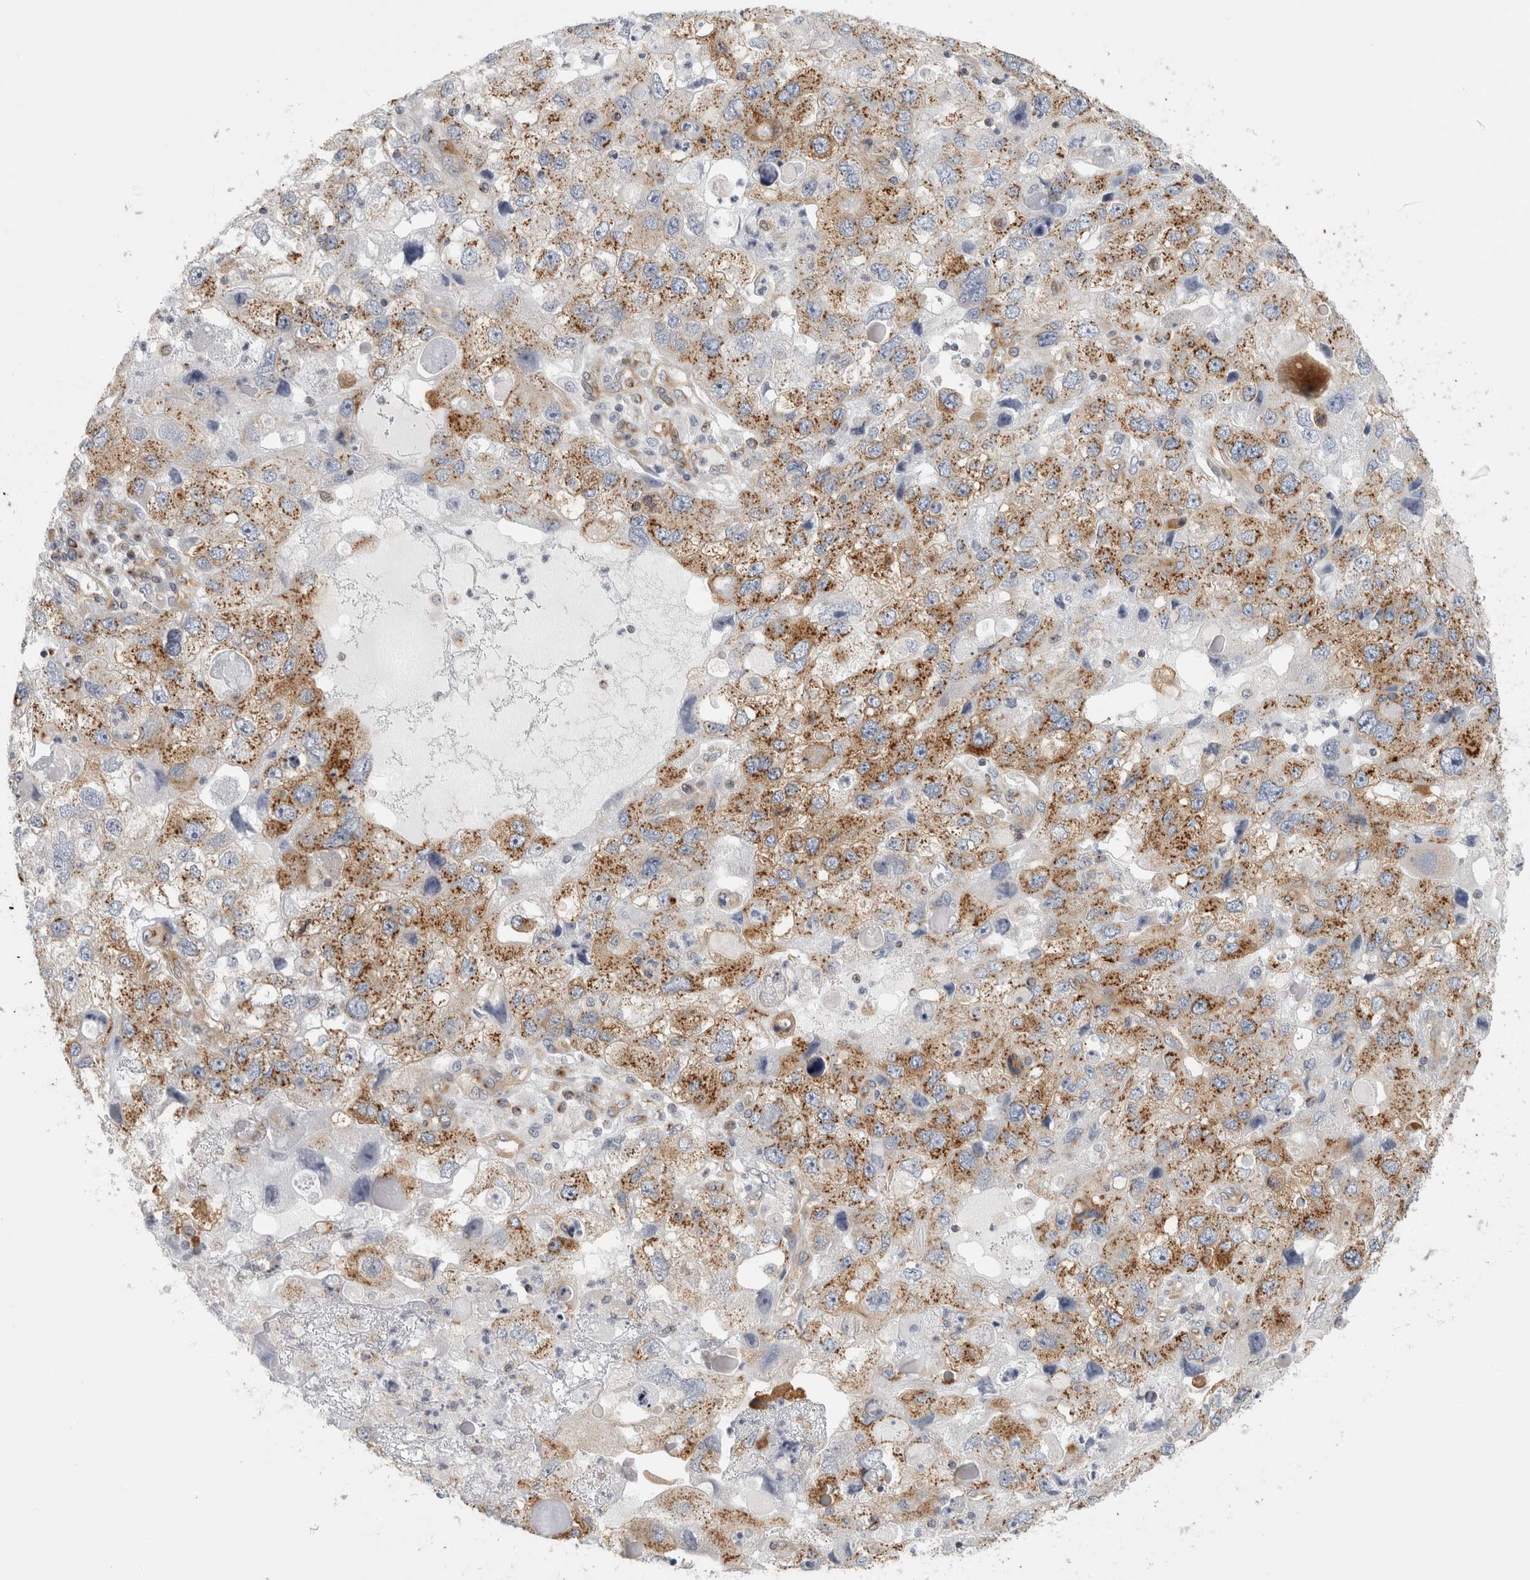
{"staining": {"intensity": "moderate", "quantity": ">75%", "location": "cytoplasmic/membranous"}, "tissue": "endometrial cancer", "cell_type": "Tumor cells", "image_type": "cancer", "snomed": [{"axis": "morphology", "description": "Adenocarcinoma, NOS"}, {"axis": "topography", "description": "Endometrium"}], "caption": "This micrograph shows immunohistochemistry staining of adenocarcinoma (endometrial), with medium moderate cytoplasmic/membranous expression in approximately >75% of tumor cells.", "gene": "PEX6", "patient": {"sex": "female", "age": 49}}